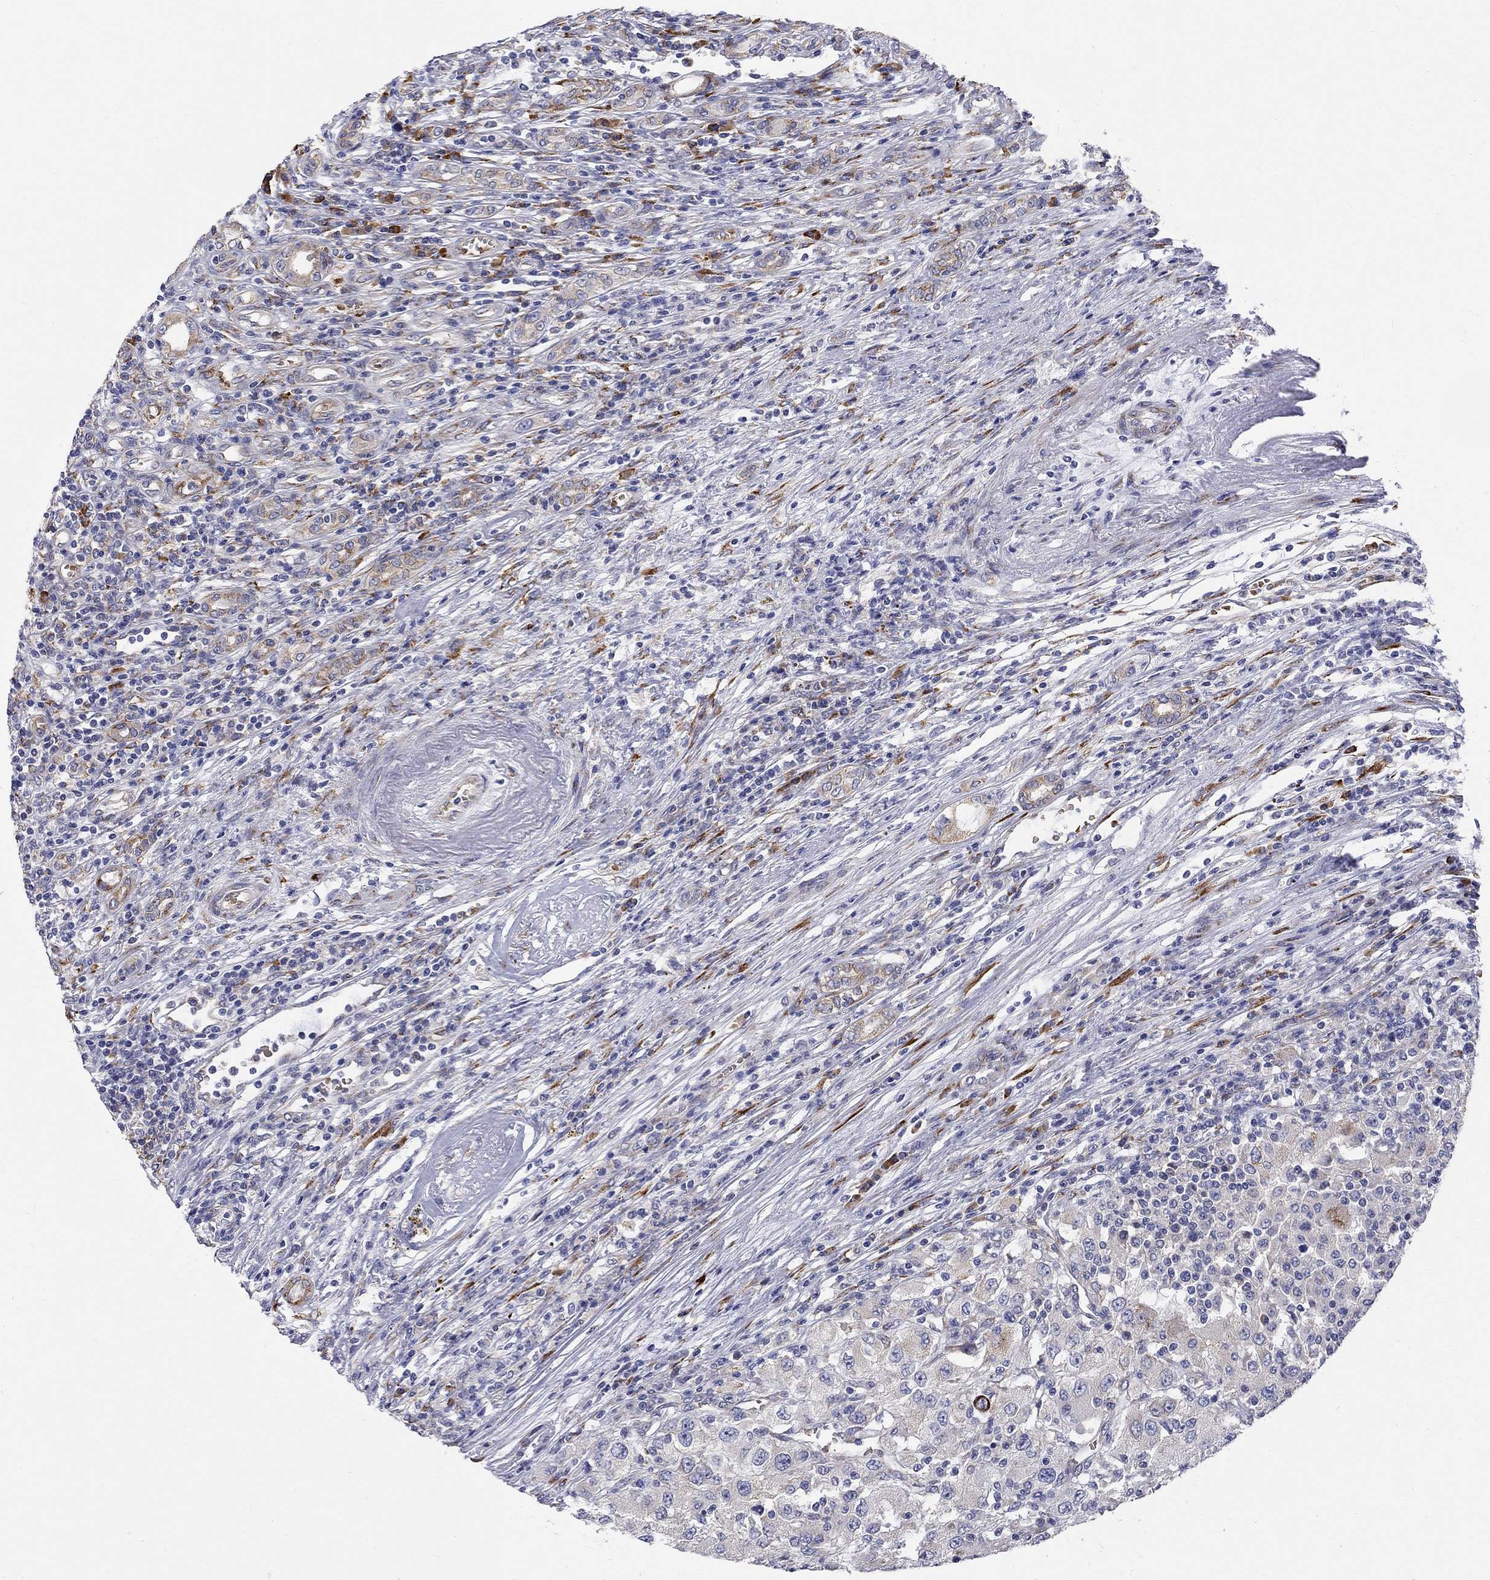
{"staining": {"intensity": "negative", "quantity": "none", "location": "none"}, "tissue": "renal cancer", "cell_type": "Tumor cells", "image_type": "cancer", "snomed": [{"axis": "morphology", "description": "Adenocarcinoma, NOS"}, {"axis": "topography", "description": "Kidney"}], "caption": "There is no significant staining in tumor cells of adenocarcinoma (renal). The staining is performed using DAB brown chromogen with nuclei counter-stained in using hematoxylin.", "gene": "CASTOR1", "patient": {"sex": "female", "age": 67}}